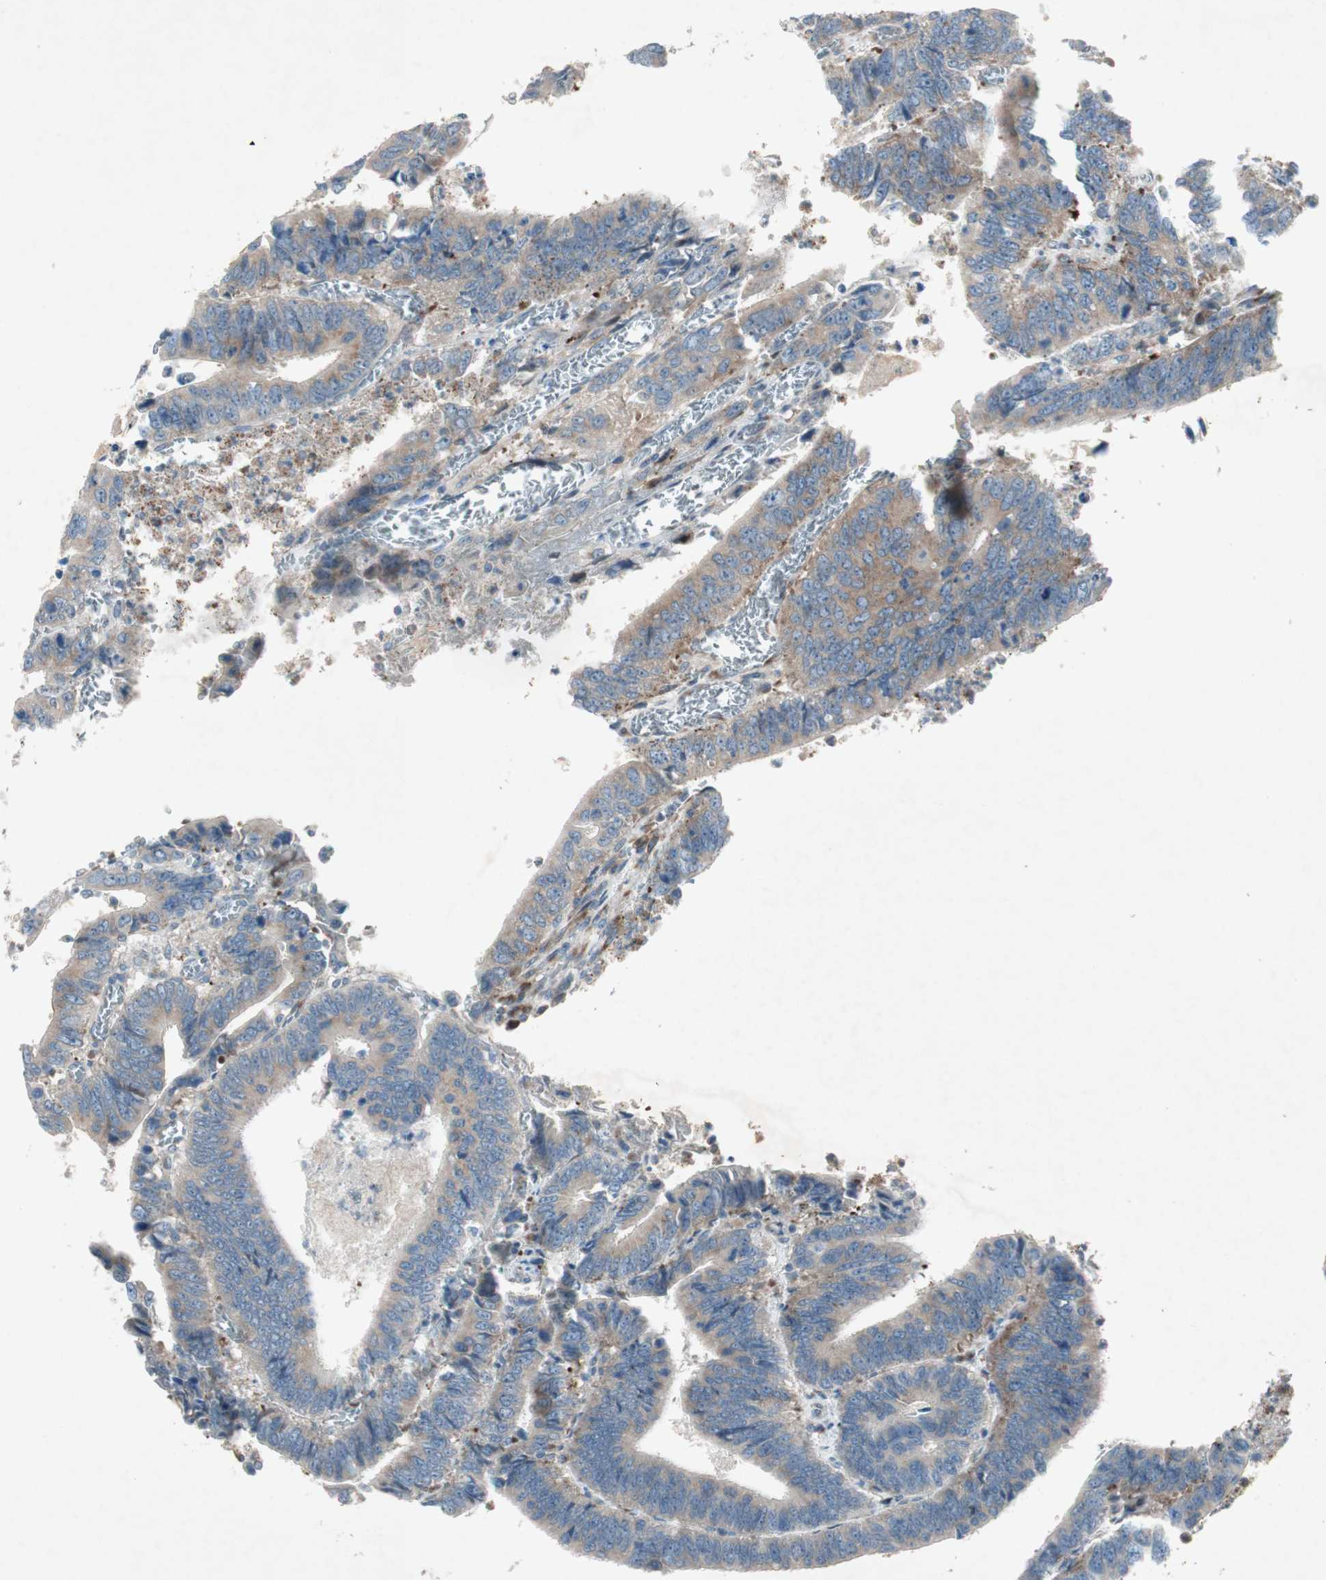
{"staining": {"intensity": "weak", "quantity": ">75%", "location": "cytoplasmic/membranous"}, "tissue": "colorectal cancer", "cell_type": "Tumor cells", "image_type": "cancer", "snomed": [{"axis": "morphology", "description": "Adenocarcinoma, NOS"}, {"axis": "topography", "description": "Colon"}], "caption": "Protein staining by IHC displays weak cytoplasmic/membranous staining in approximately >75% of tumor cells in colorectal adenocarcinoma.", "gene": "APOO", "patient": {"sex": "male", "age": 72}}